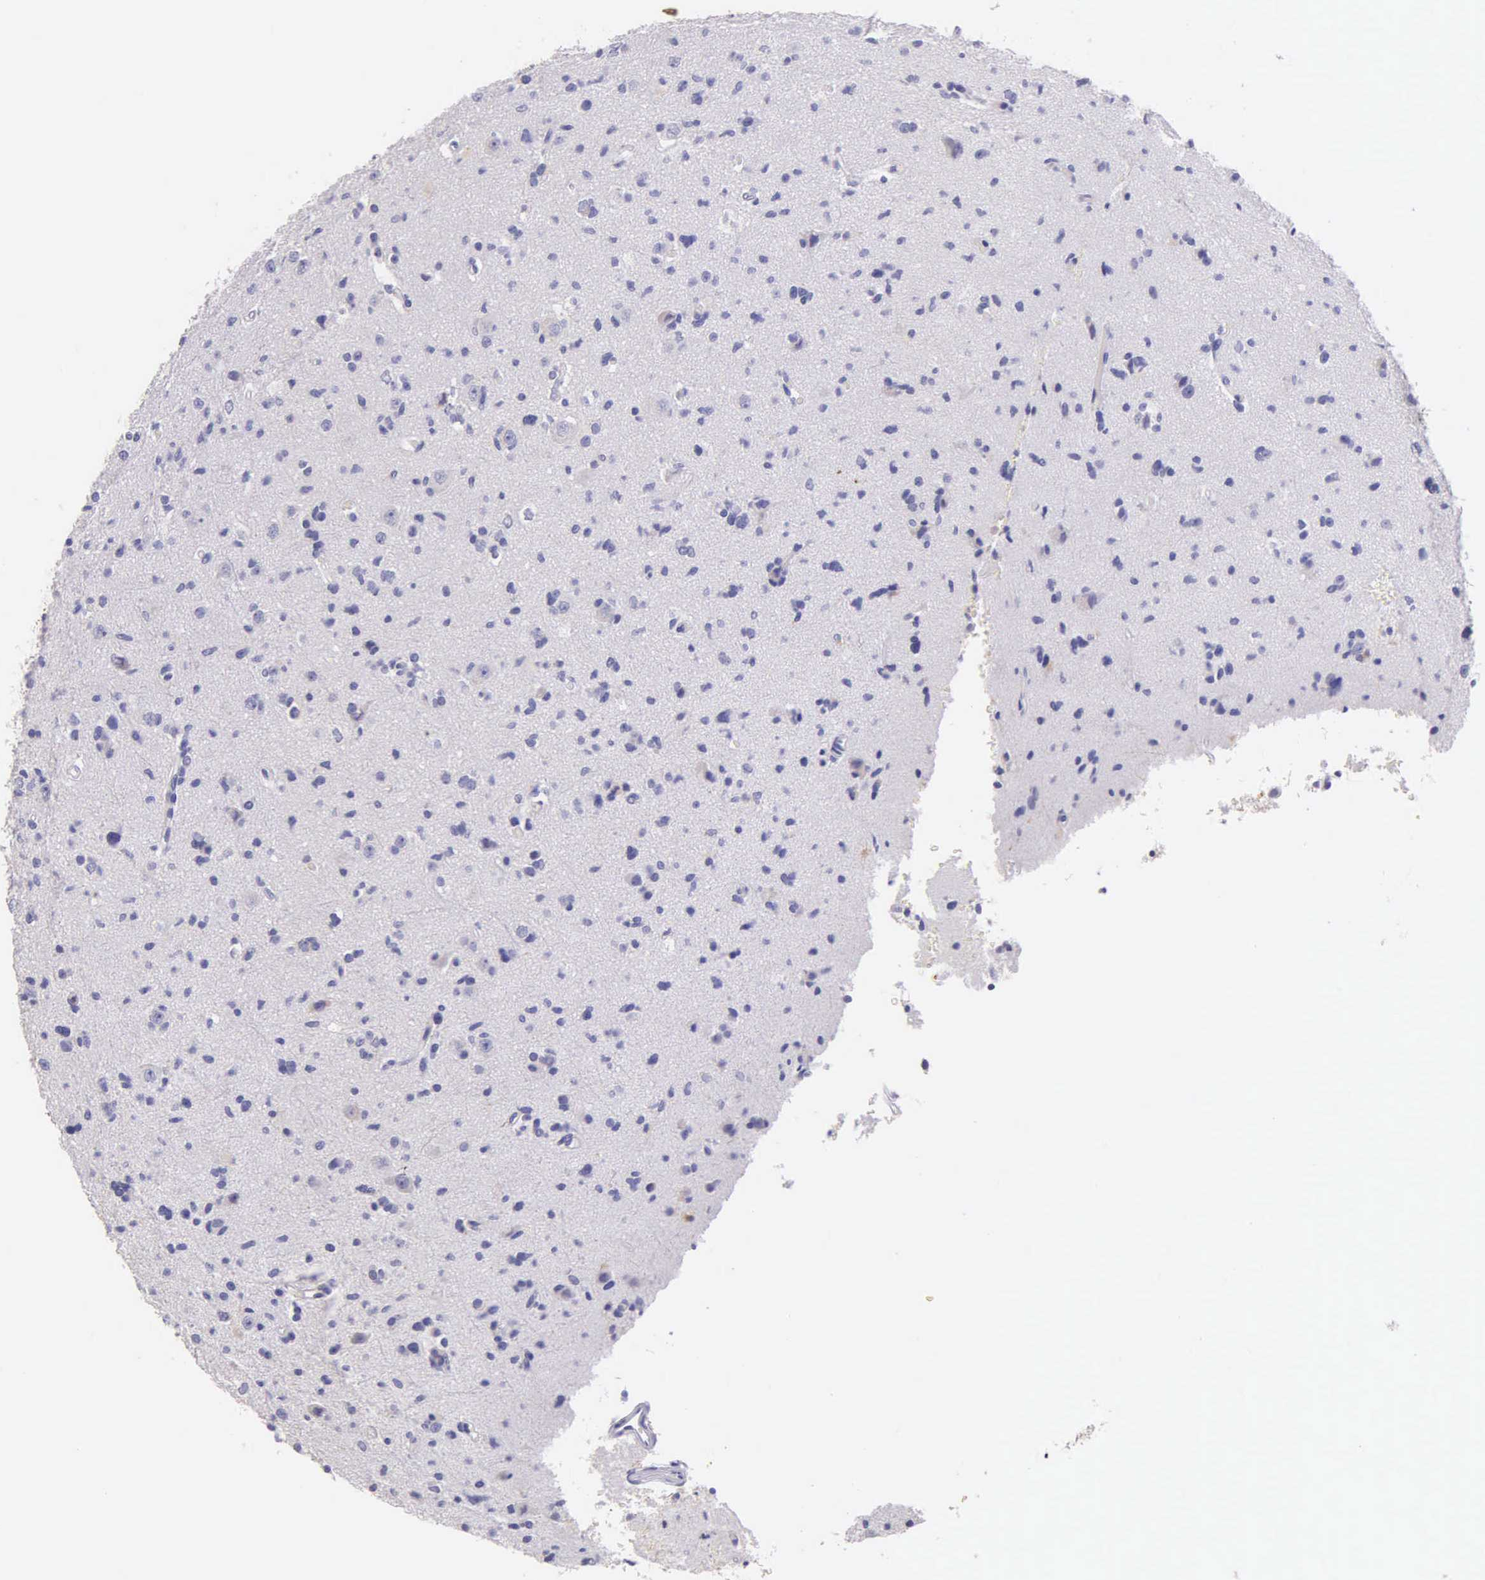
{"staining": {"intensity": "negative", "quantity": "none", "location": "none"}, "tissue": "glioma", "cell_type": "Tumor cells", "image_type": "cancer", "snomed": [{"axis": "morphology", "description": "Glioma, malignant, Low grade"}, {"axis": "topography", "description": "Brain"}], "caption": "A histopathology image of malignant glioma (low-grade) stained for a protein demonstrates no brown staining in tumor cells.", "gene": "KRT17", "patient": {"sex": "female", "age": 46}}